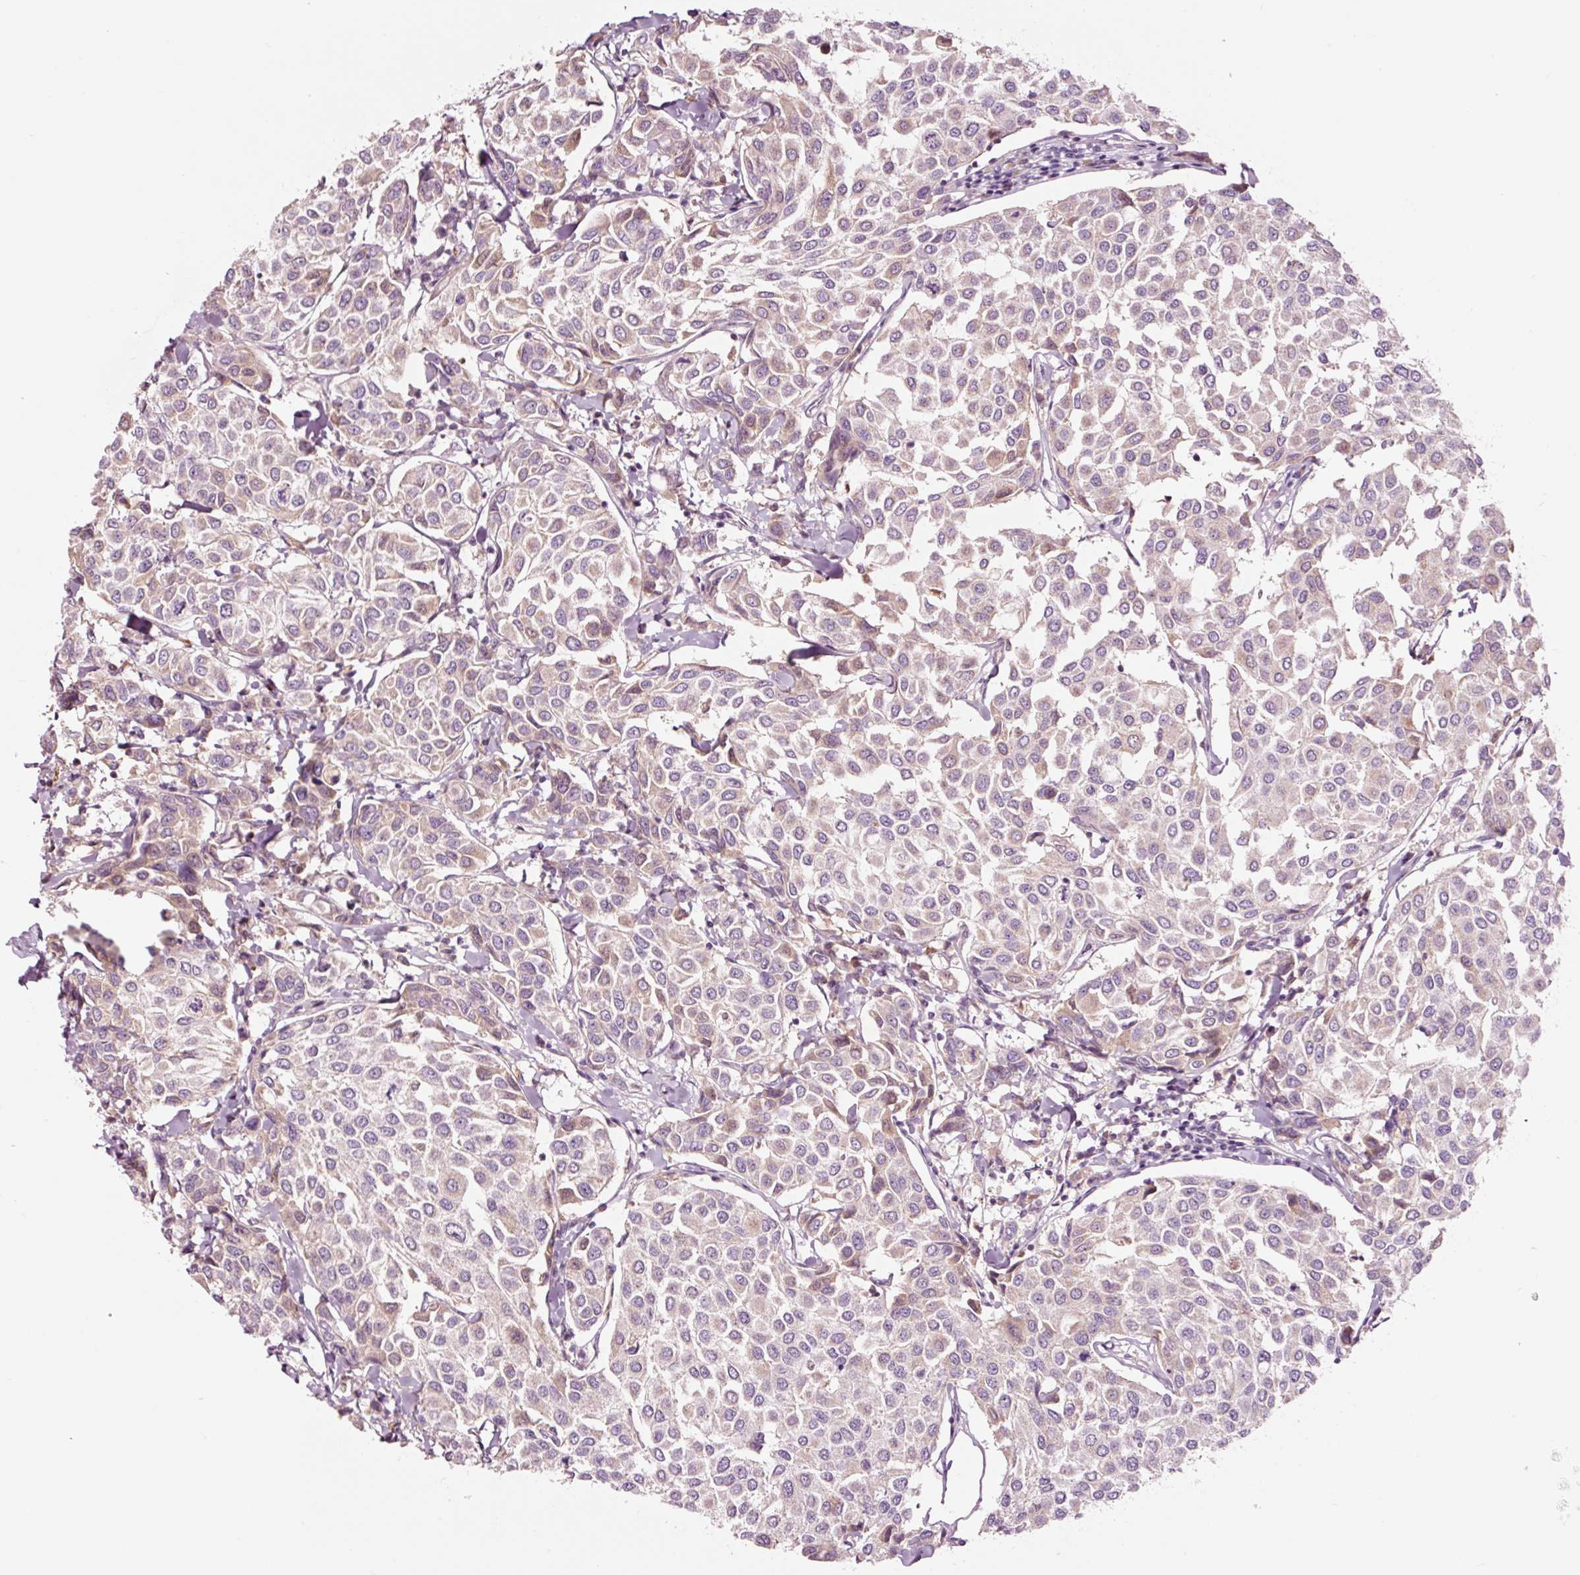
{"staining": {"intensity": "weak", "quantity": ">75%", "location": "cytoplasmic/membranous"}, "tissue": "breast cancer", "cell_type": "Tumor cells", "image_type": "cancer", "snomed": [{"axis": "morphology", "description": "Duct carcinoma"}, {"axis": "topography", "description": "Breast"}], "caption": "IHC histopathology image of neoplastic tissue: infiltrating ductal carcinoma (breast) stained using immunohistochemistry (IHC) displays low levels of weak protein expression localized specifically in the cytoplasmic/membranous of tumor cells, appearing as a cytoplasmic/membranous brown color.", "gene": "LDHAL6B", "patient": {"sex": "female", "age": 55}}